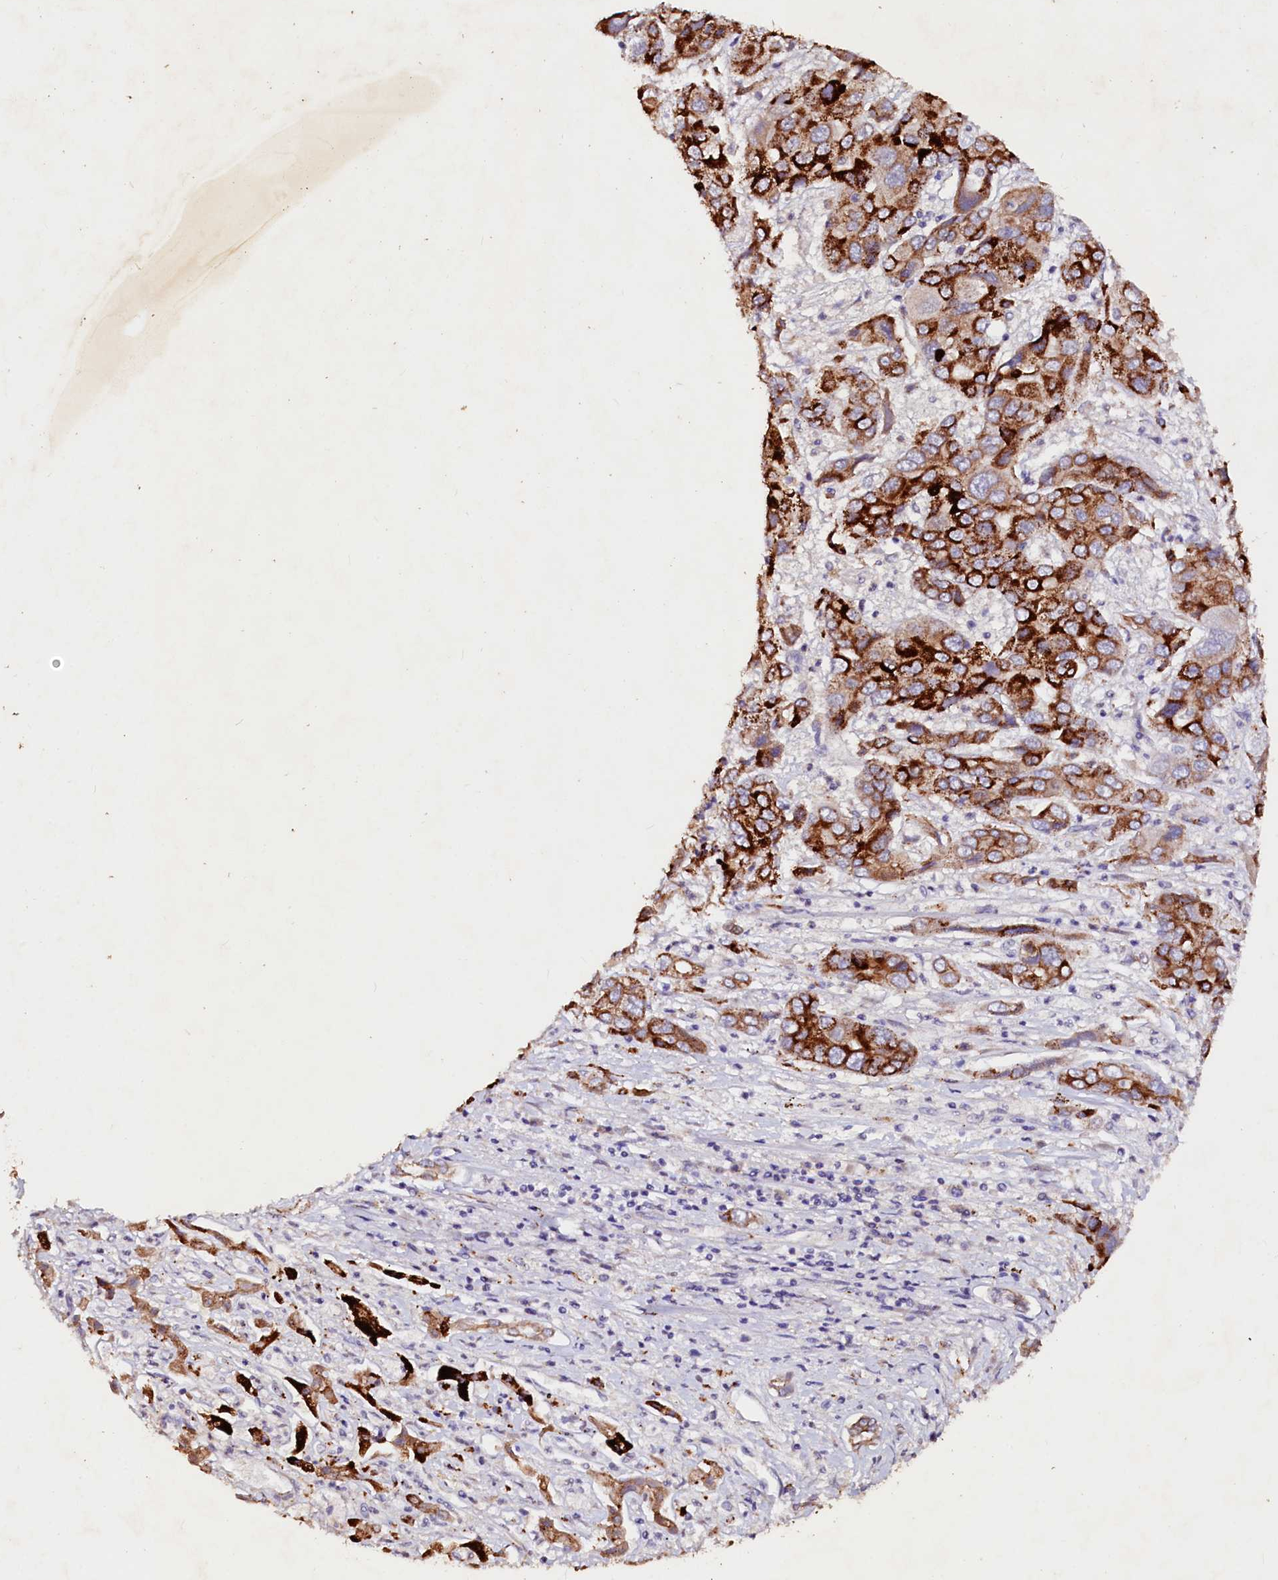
{"staining": {"intensity": "strong", "quantity": "25%-75%", "location": "cytoplasmic/membranous"}, "tissue": "liver cancer", "cell_type": "Tumor cells", "image_type": "cancer", "snomed": [{"axis": "morphology", "description": "Cholangiocarcinoma"}, {"axis": "topography", "description": "Liver"}], "caption": "Immunohistochemistry (DAB (3,3'-diaminobenzidine)) staining of human liver cholangiocarcinoma demonstrates strong cytoplasmic/membranous protein staining in approximately 25%-75% of tumor cells.", "gene": "VPS36", "patient": {"sex": "male", "age": 67}}